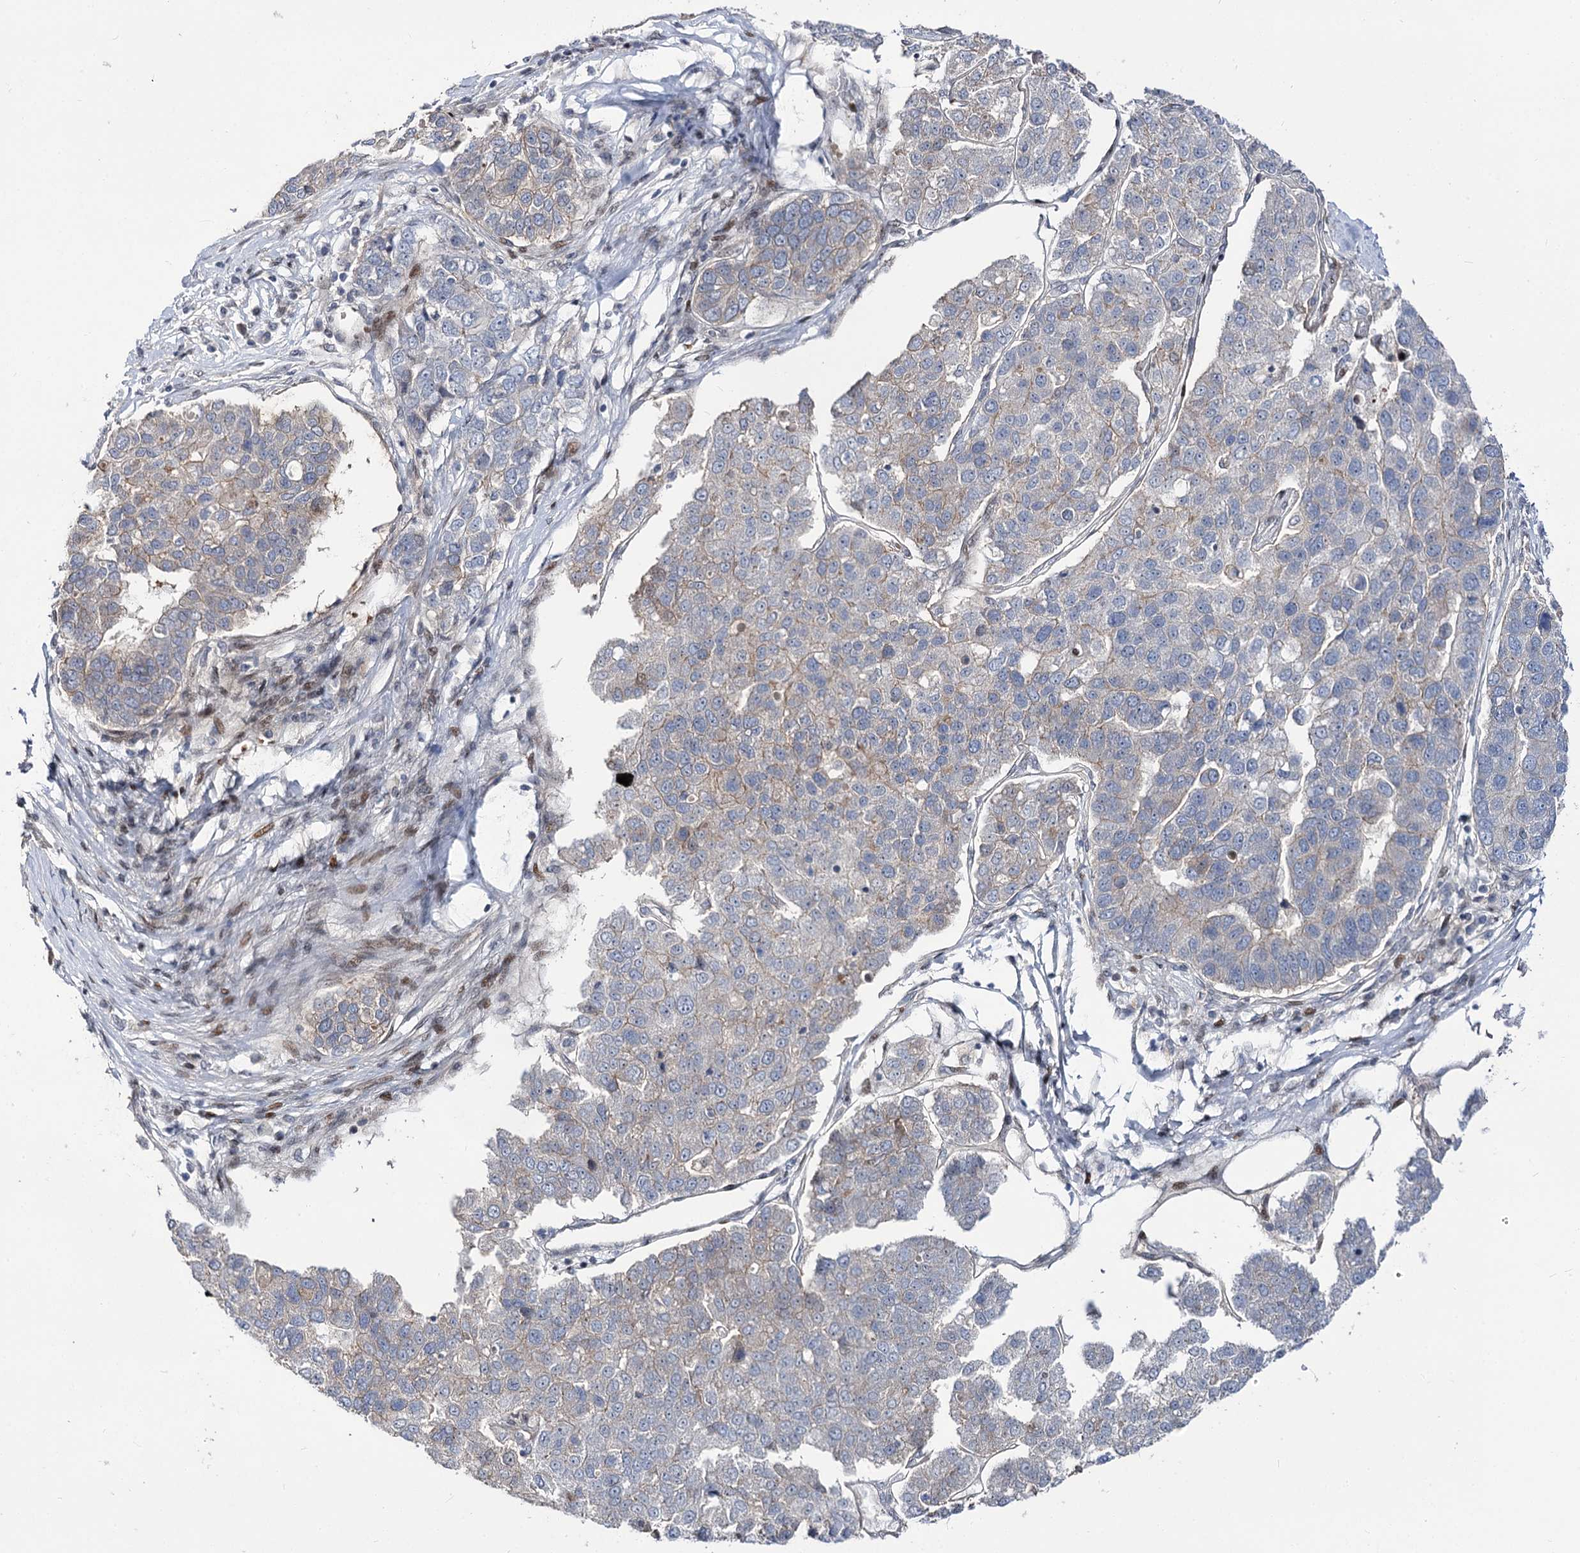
{"staining": {"intensity": "weak", "quantity": "<25%", "location": "cytoplasmic/membranous"}, "tissue": "pancreatic cancer", "cell_type": "Tumor cells", "image_type": "cancer", "snomed": [{"axis": "morphology", "description": "Adenocarcinoma, NOS"}, {"axis": "topography", "description": "Pancreas"}], "caption": "High magnification brightfield microscopy of adenocarcinoma (pancreatic) stained with DAB (brown) and counterstained with hematoxylin (blue): tumor cells show no significant positivity.", "gene": "ITFG2", "patient": {"sex": "female", "age": 61}}